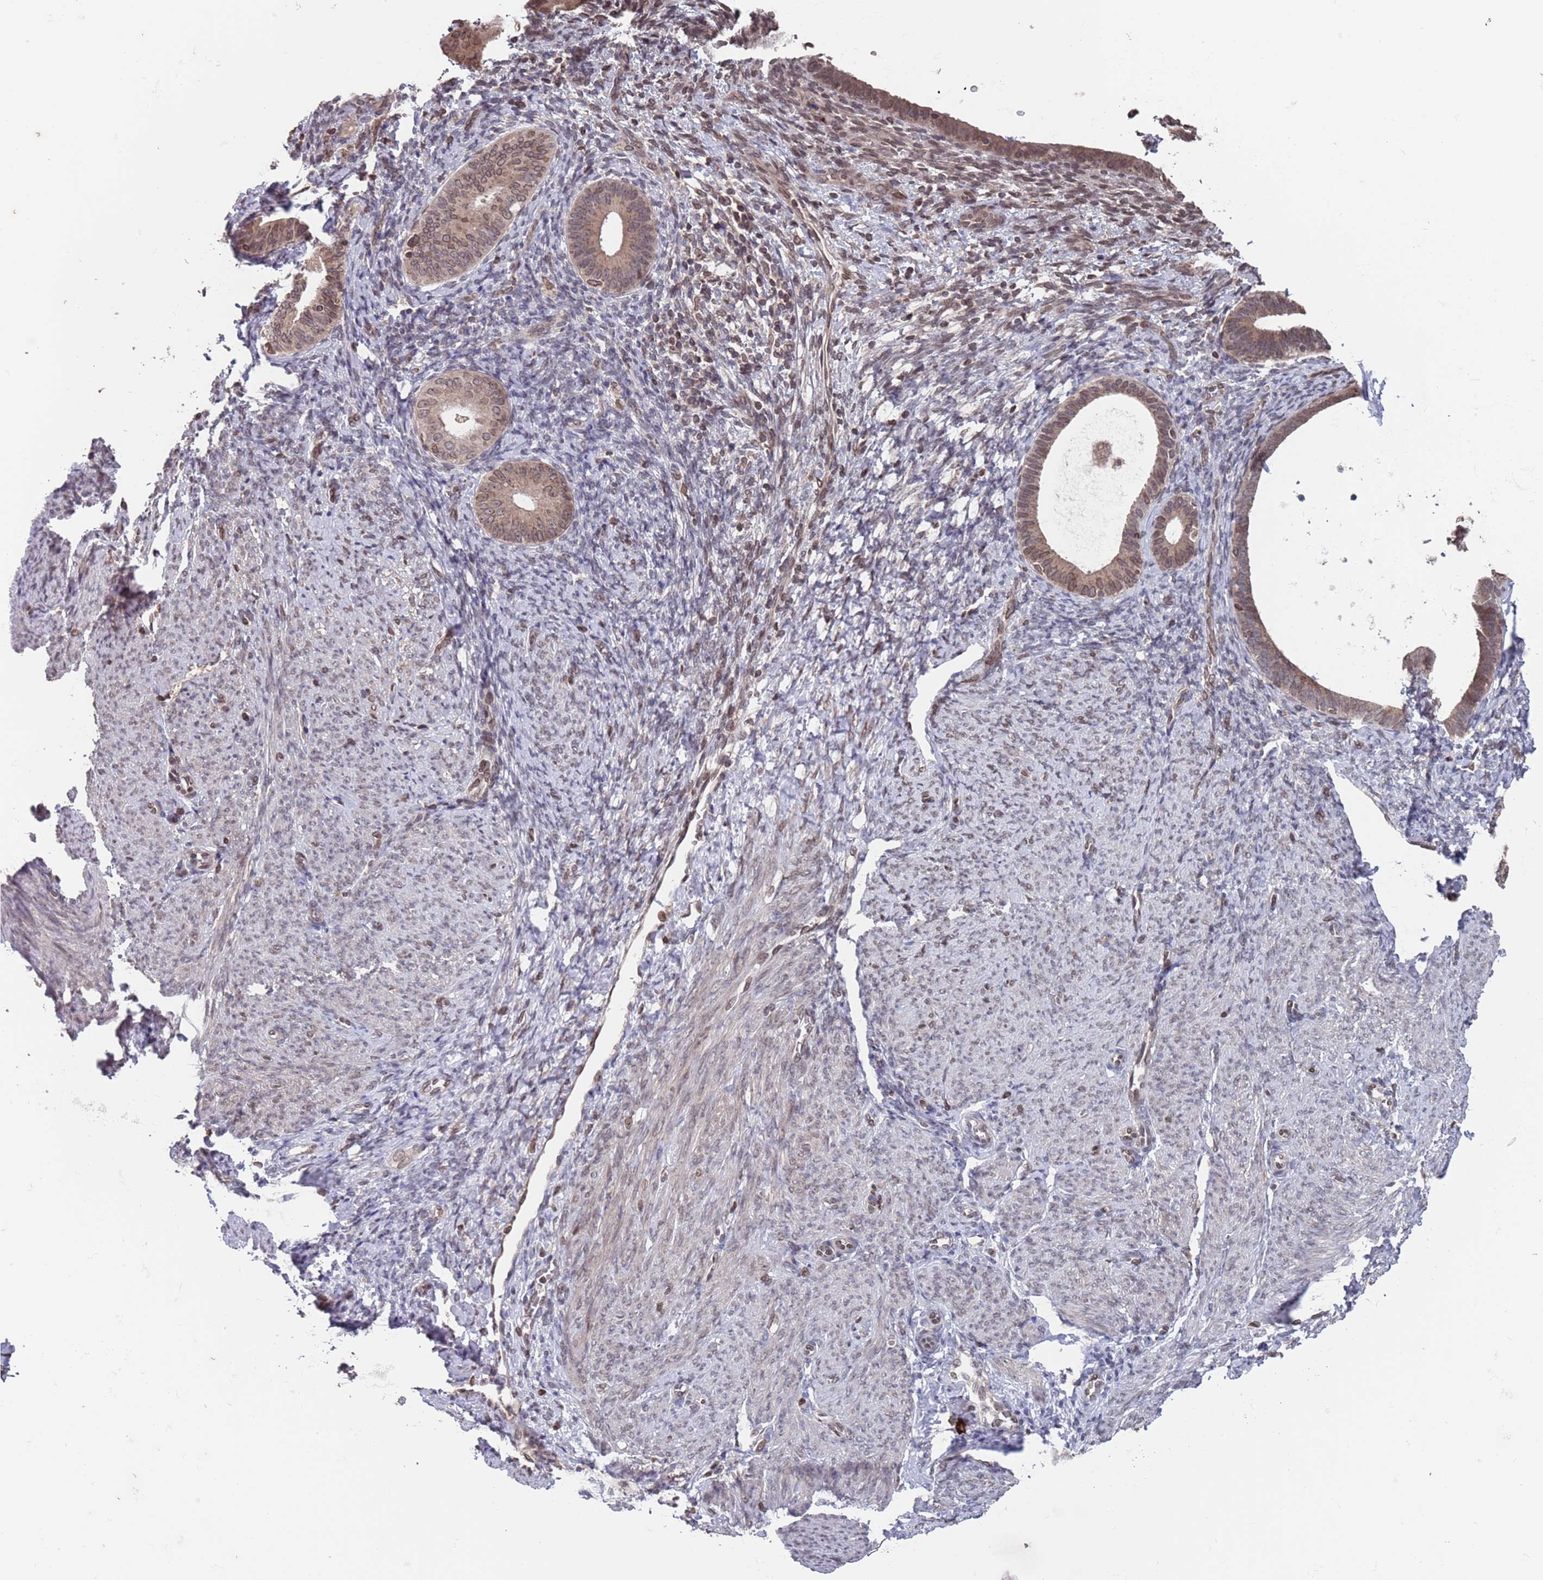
{"staining": {"intensity": "moderate", "quantity": "25%-75%", "location": "cytoplasmic/membranous,nuclear"}, "tissue": "endometrium", "cell_type": "Cells in endometrial stroma", "image_type": "normal", "snomed": [{"axis": "morphology", "description": "Normal tissue, NOS"}, {"axis": "topography", "description": "Endometrium"}], "caption": "Moderate cytoplasmic/membranous,nuclear positivity for a protein is seen in about 25%-75% of cells in endometrial stroma of normal endometrium using immunohistochemistry (IHC).", "gene": "SDHAF3", "patient": {"sex": "female", "age": 65}}